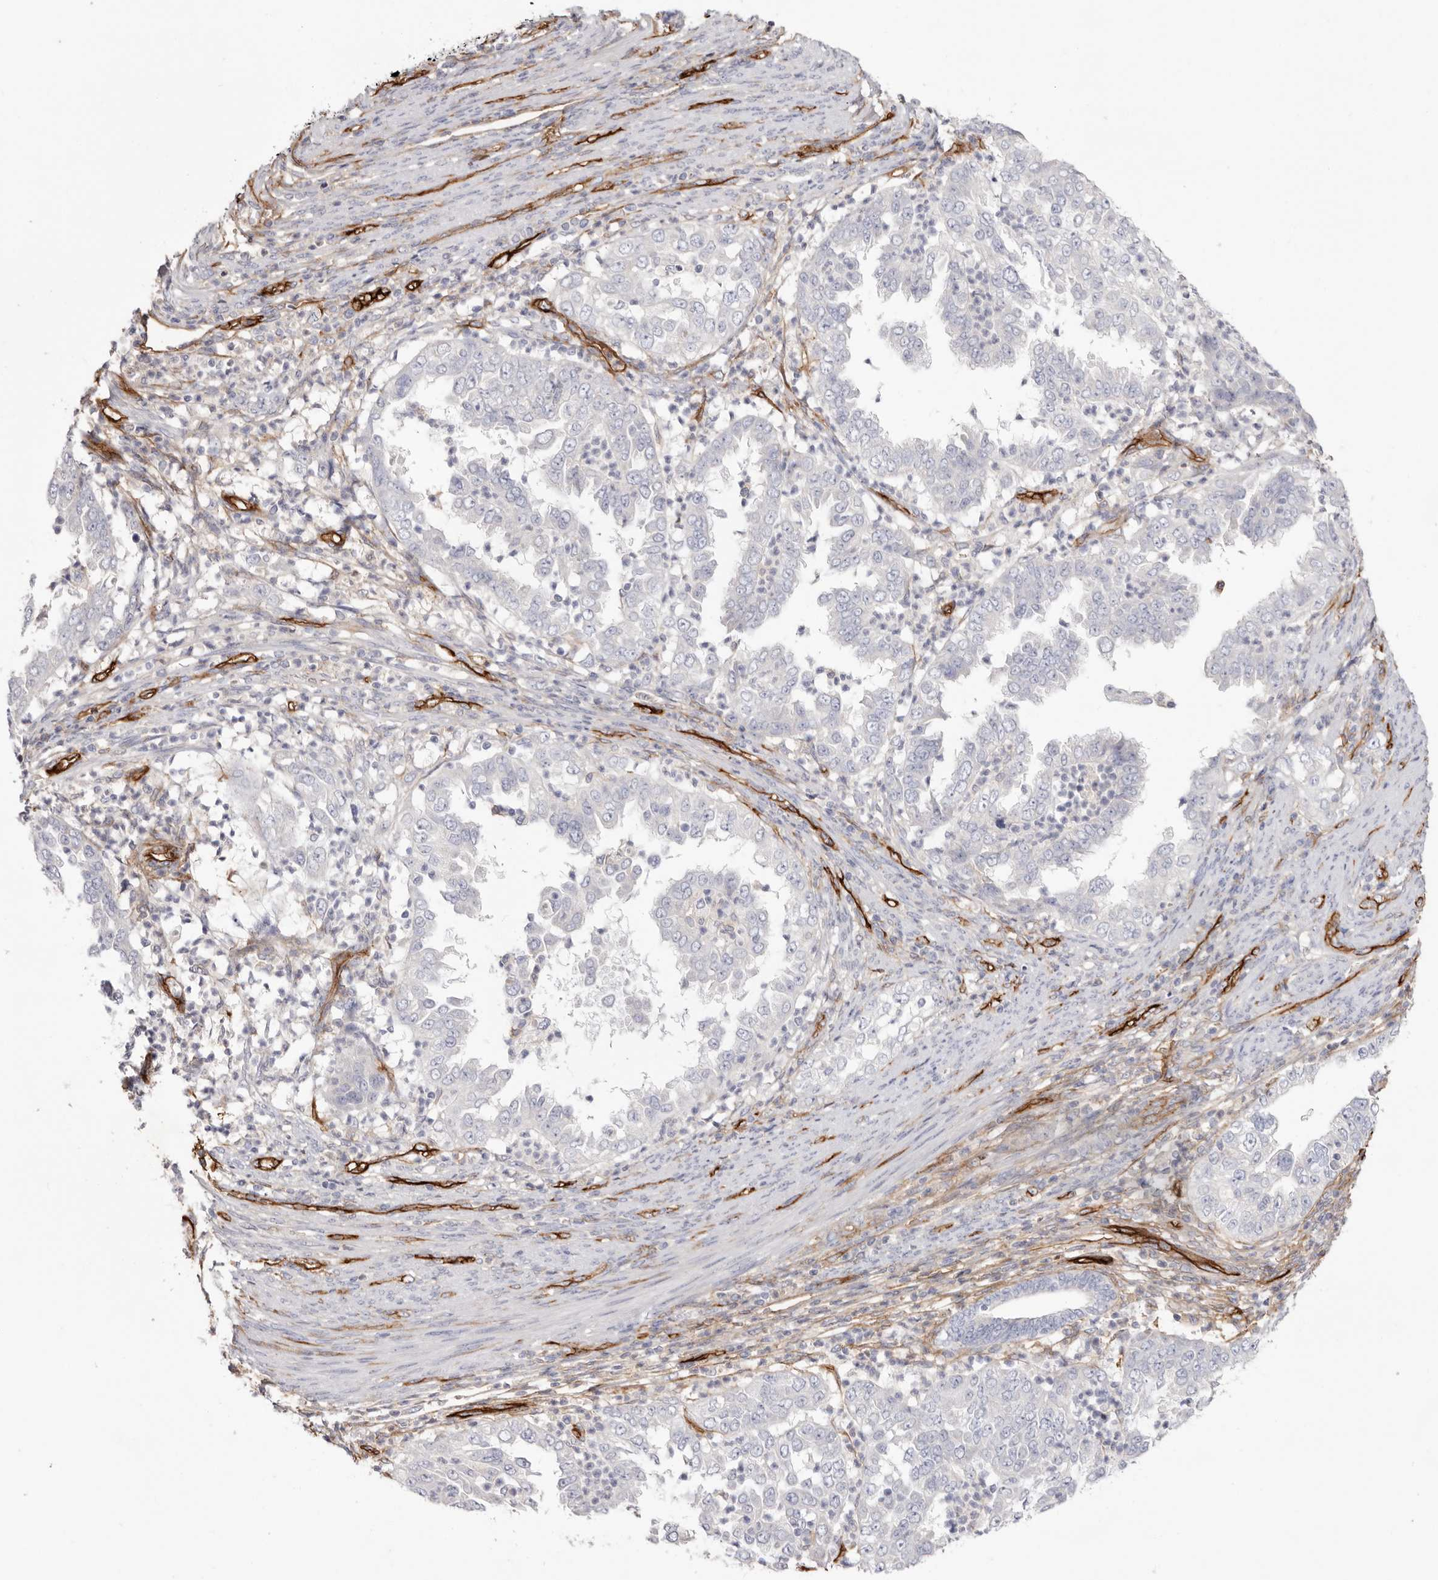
{"staining": {"intensity": "negative", "quantity": "none", "location": "none"}, "tissue": "endometrial cancer", "cell_type": "Tumor cells", "image_type": "cancer", "snomed": [{"axis": "morphology", "description": "Adenocarcinoma, NOS"}, {"axis": "topography", "description": "Endometrium"}], "caption": "Immunohistochemistry (IHC) of endometrial cancer demonstrates no staining in tumor cells.", "gene": "LRRC66", "patient": {"sex": "female", "age": 85}}